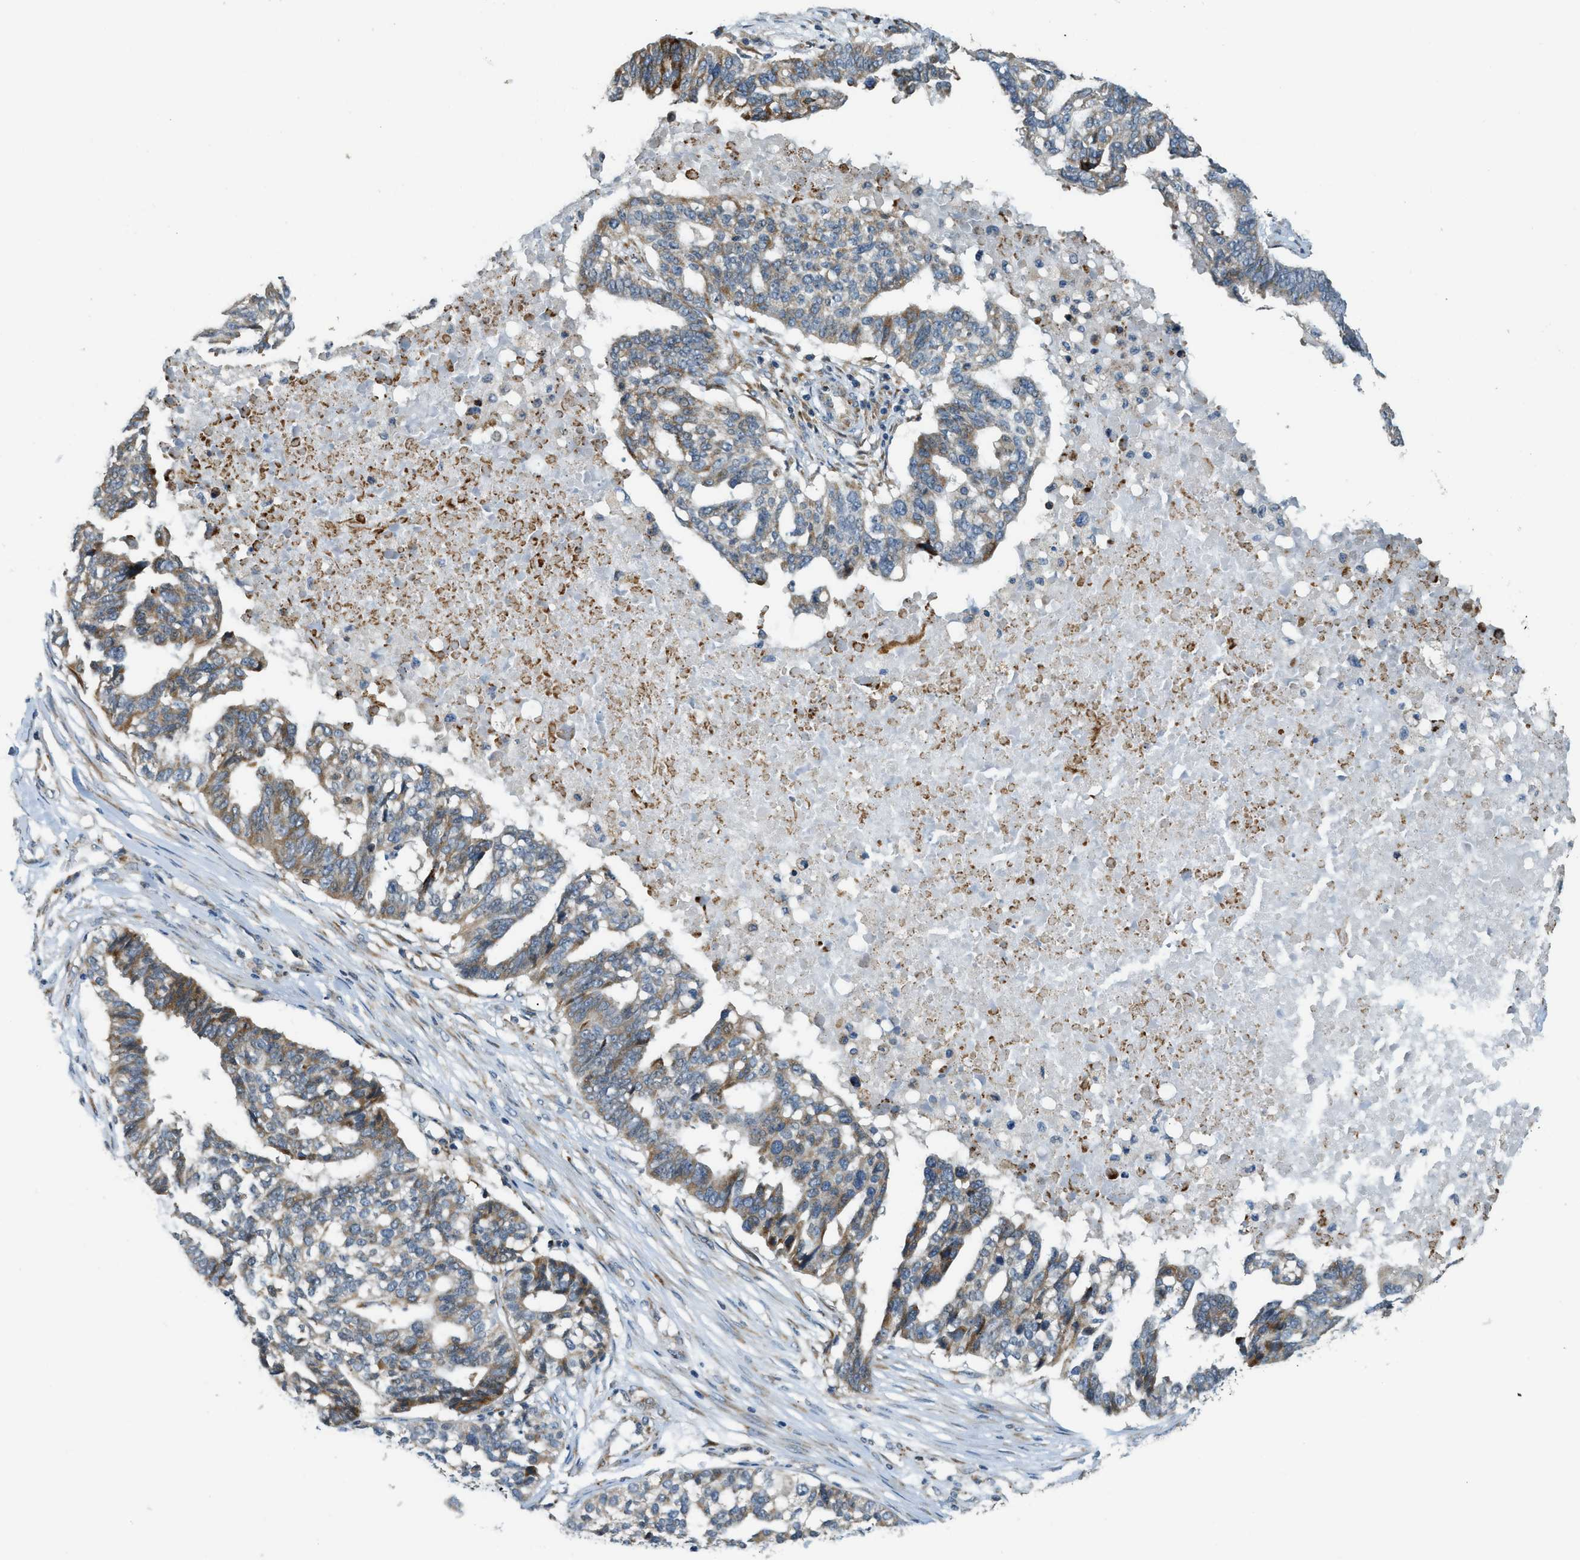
{"staining": {"intensity": "moderate", "quantity": "25%-75%", "location": "cytoplasmic/membranous"}, "tissue": "ovarian cancer", "cell_type": "Tumor cells", "image_type": "cancer", "snomed": [{"axis": "morphology", "description": "Cystadenocarcinoma, serous, NOS"}, {"axis": "topography", "description": "Ovary"}], "caption": "Approximately 25%-75% of tumor cells in ovarian cancer (serous cystadenocarcinoma) display moderate cytoplasmic/membranous protein positivity as visualized by brown immunohistochemical staining.", "gene": "HERC2", "patient": {"sex": "female", "age": 59}}